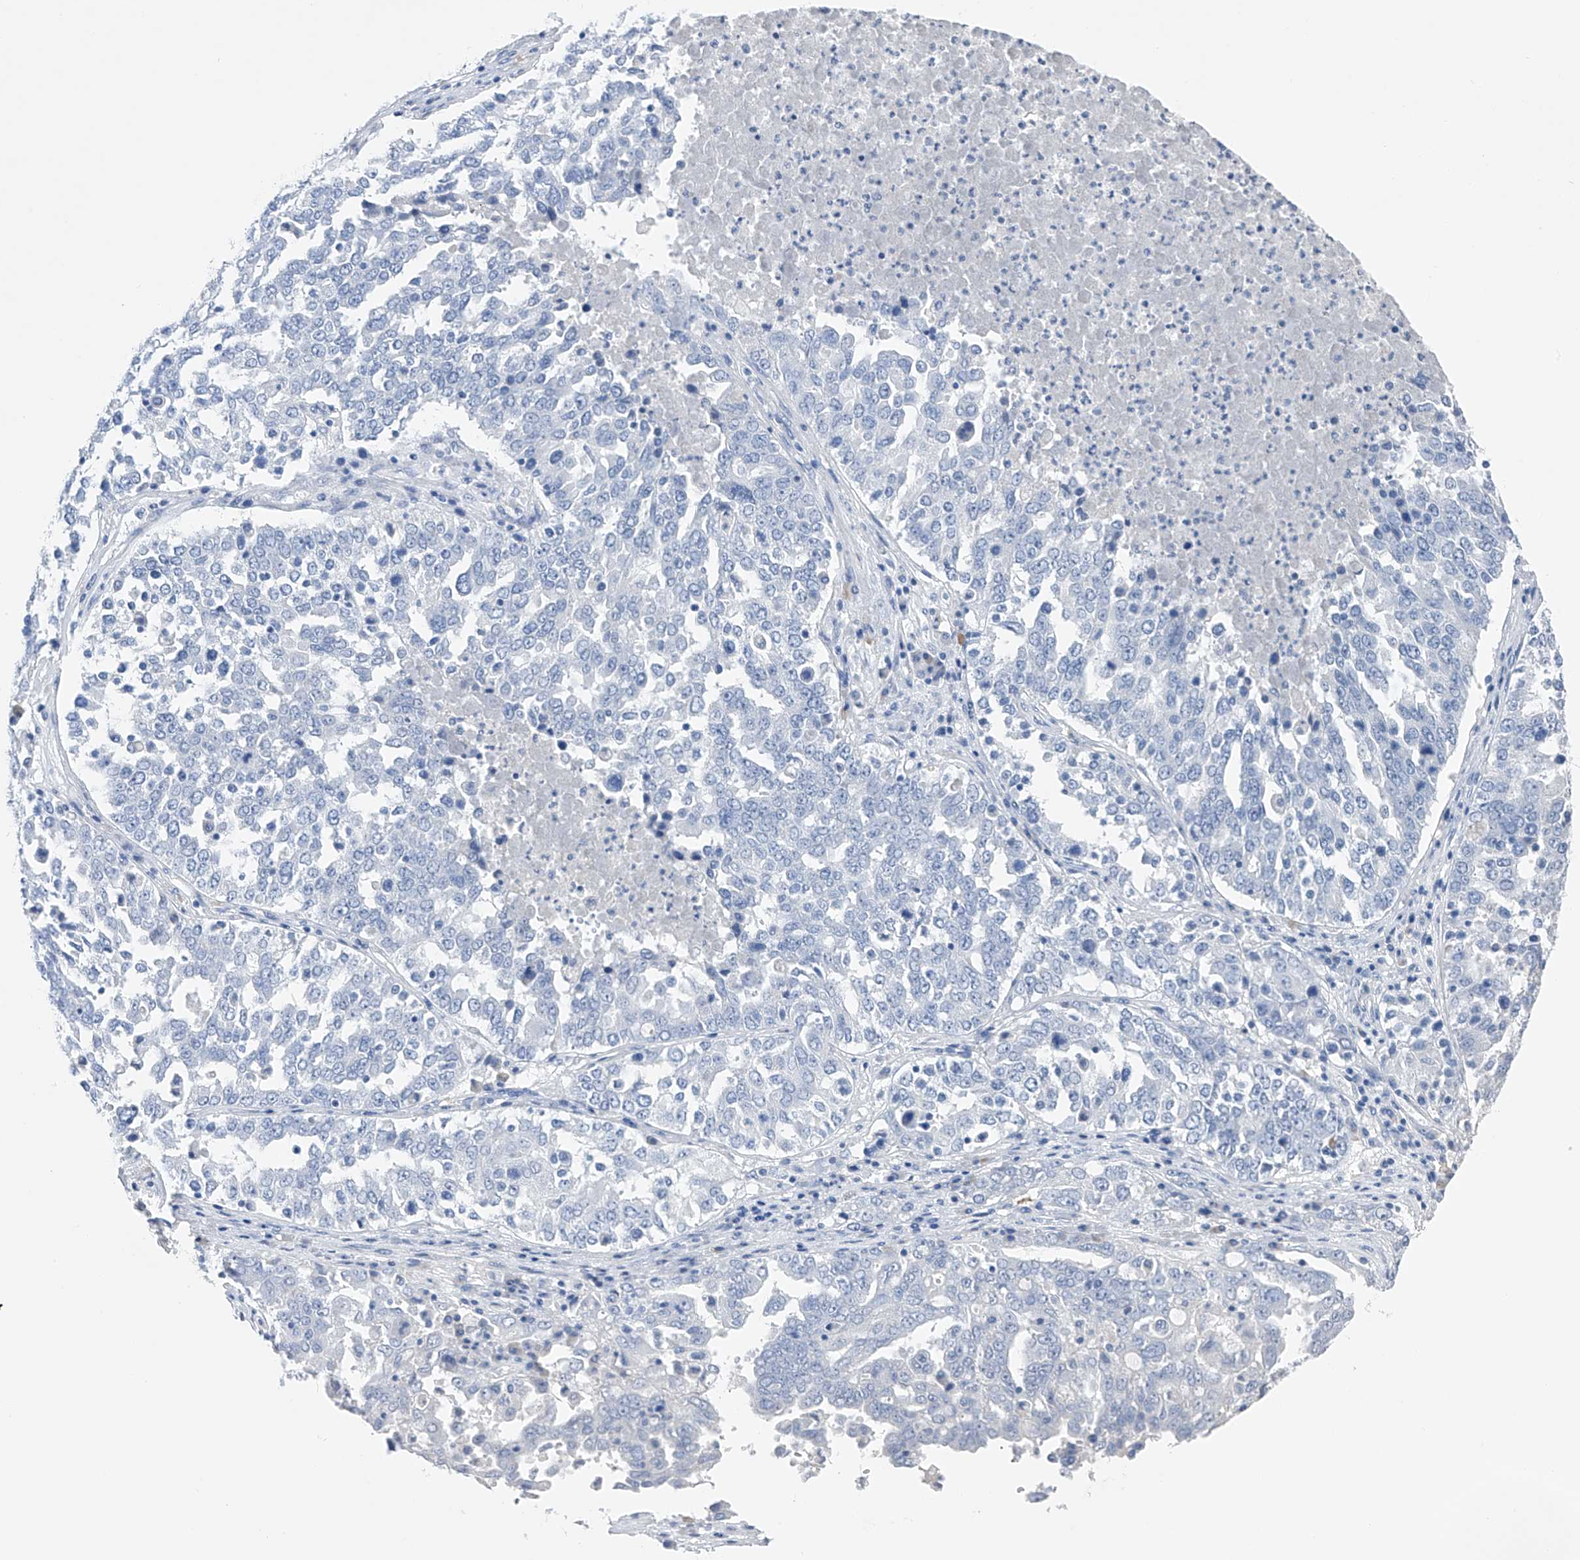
{"staining": {"intensity": "negative", "quantity": "none", "location": "none"}, "tissue": "ovarian cancer", "cell_type": "Tumor cells", "image_type": "cancer", "snomed": [{"axis": "morphology", "description": "Carcinoma, endometroid"}, {"axis": "topography", "description": "Ovary"}], "caption": "This is an IHC histopathology image of human ovarian cancer (endometroid carcinoma). There is no positivity in tumor cells.", "gene": "ADRA1A", "patient": {"sex": "female", "age": 62}}